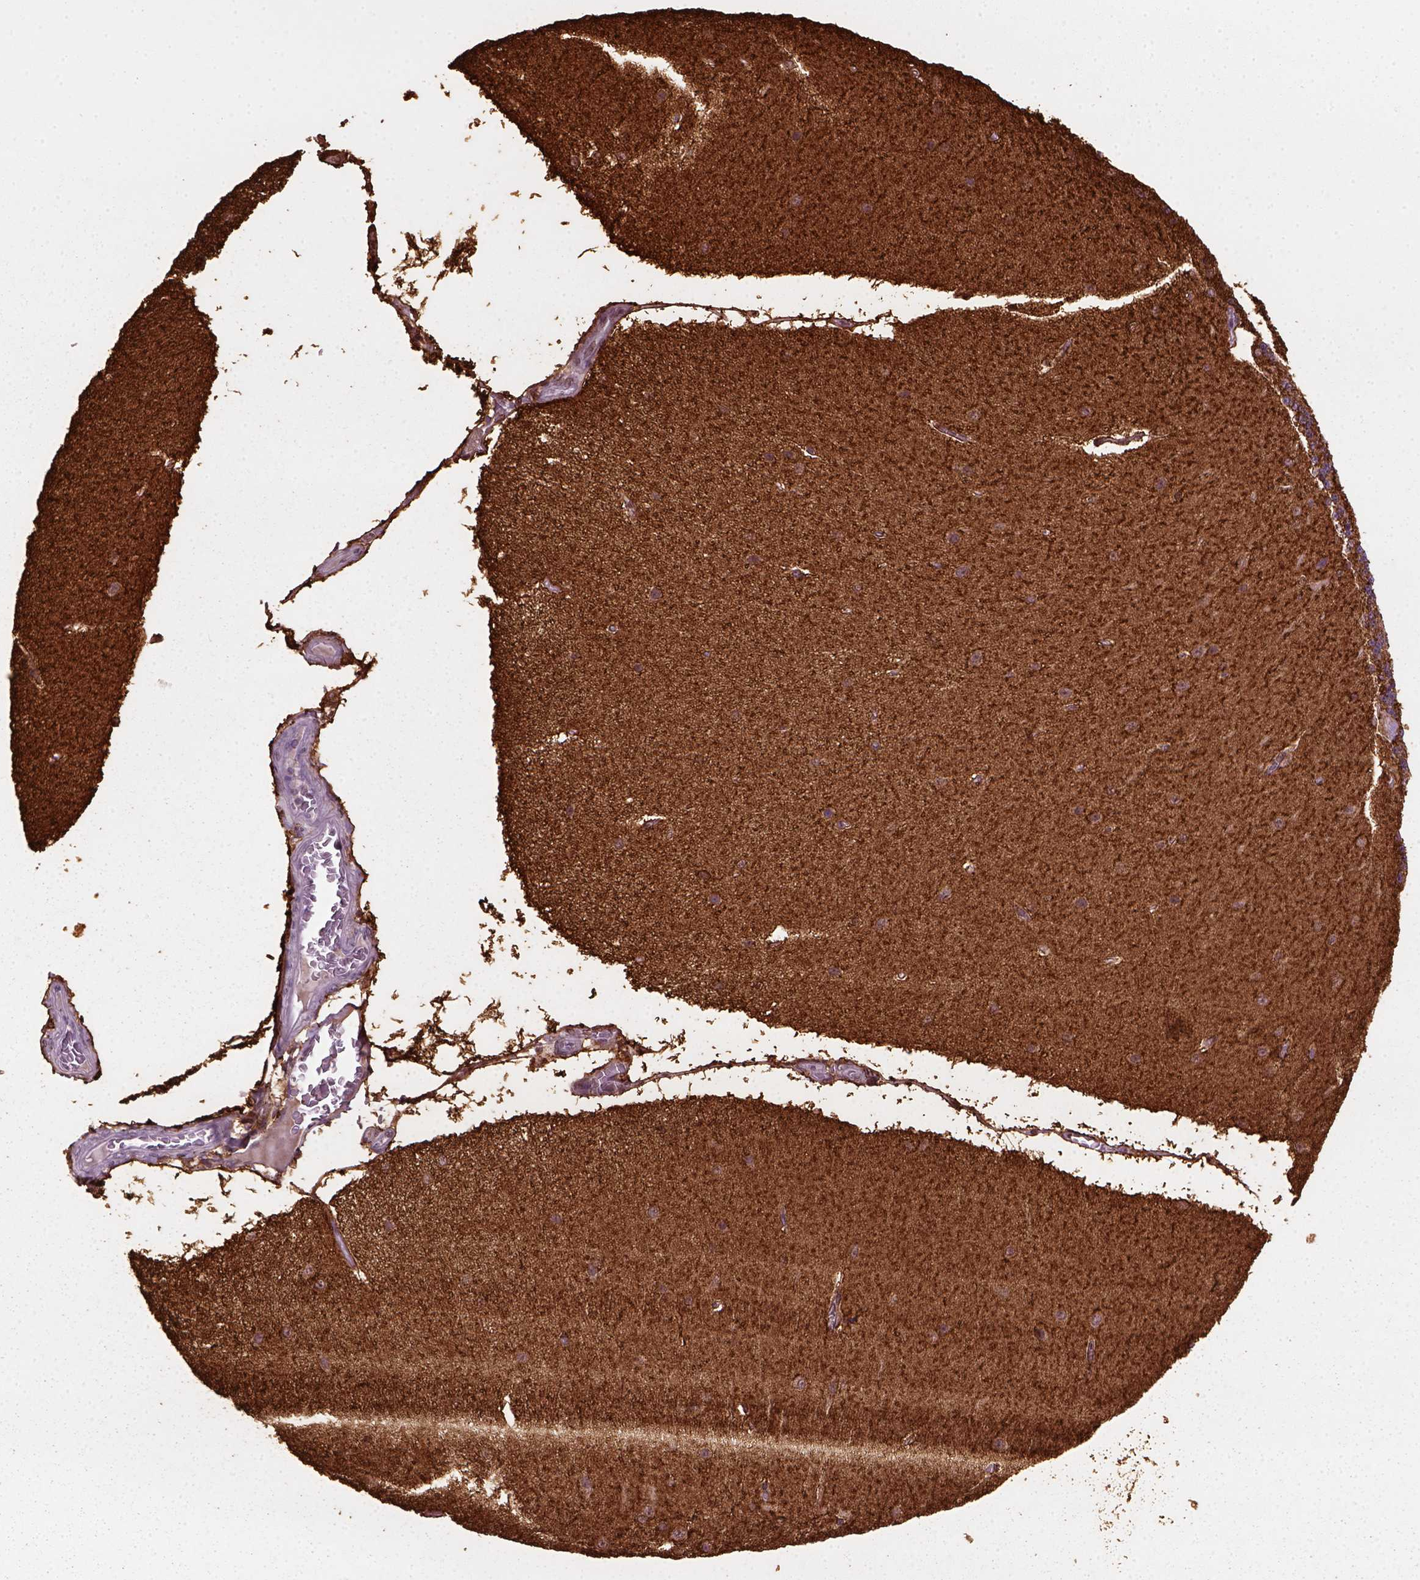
{"staining": {"intensity": "negative", "quantity": "none", "location": "none"}, "tissue": "cerebellum", "cell_type": "Cells in granular layer", "image_type": "normal", "snomed": [{"axis": "morphology", "description": "Normal tissue, NOS"}, {"axis": "topography", "description": "Cerebellum"}], "caption": "IHC histopathology image of normal cerebellum: cerebellum stained with DAB (3,3'-diaminobenzidine) demonstrates no significant protein expression in cells in granular layer.", "gene": "MARCKS", "patient": {"sex": "female", "age": 54}}